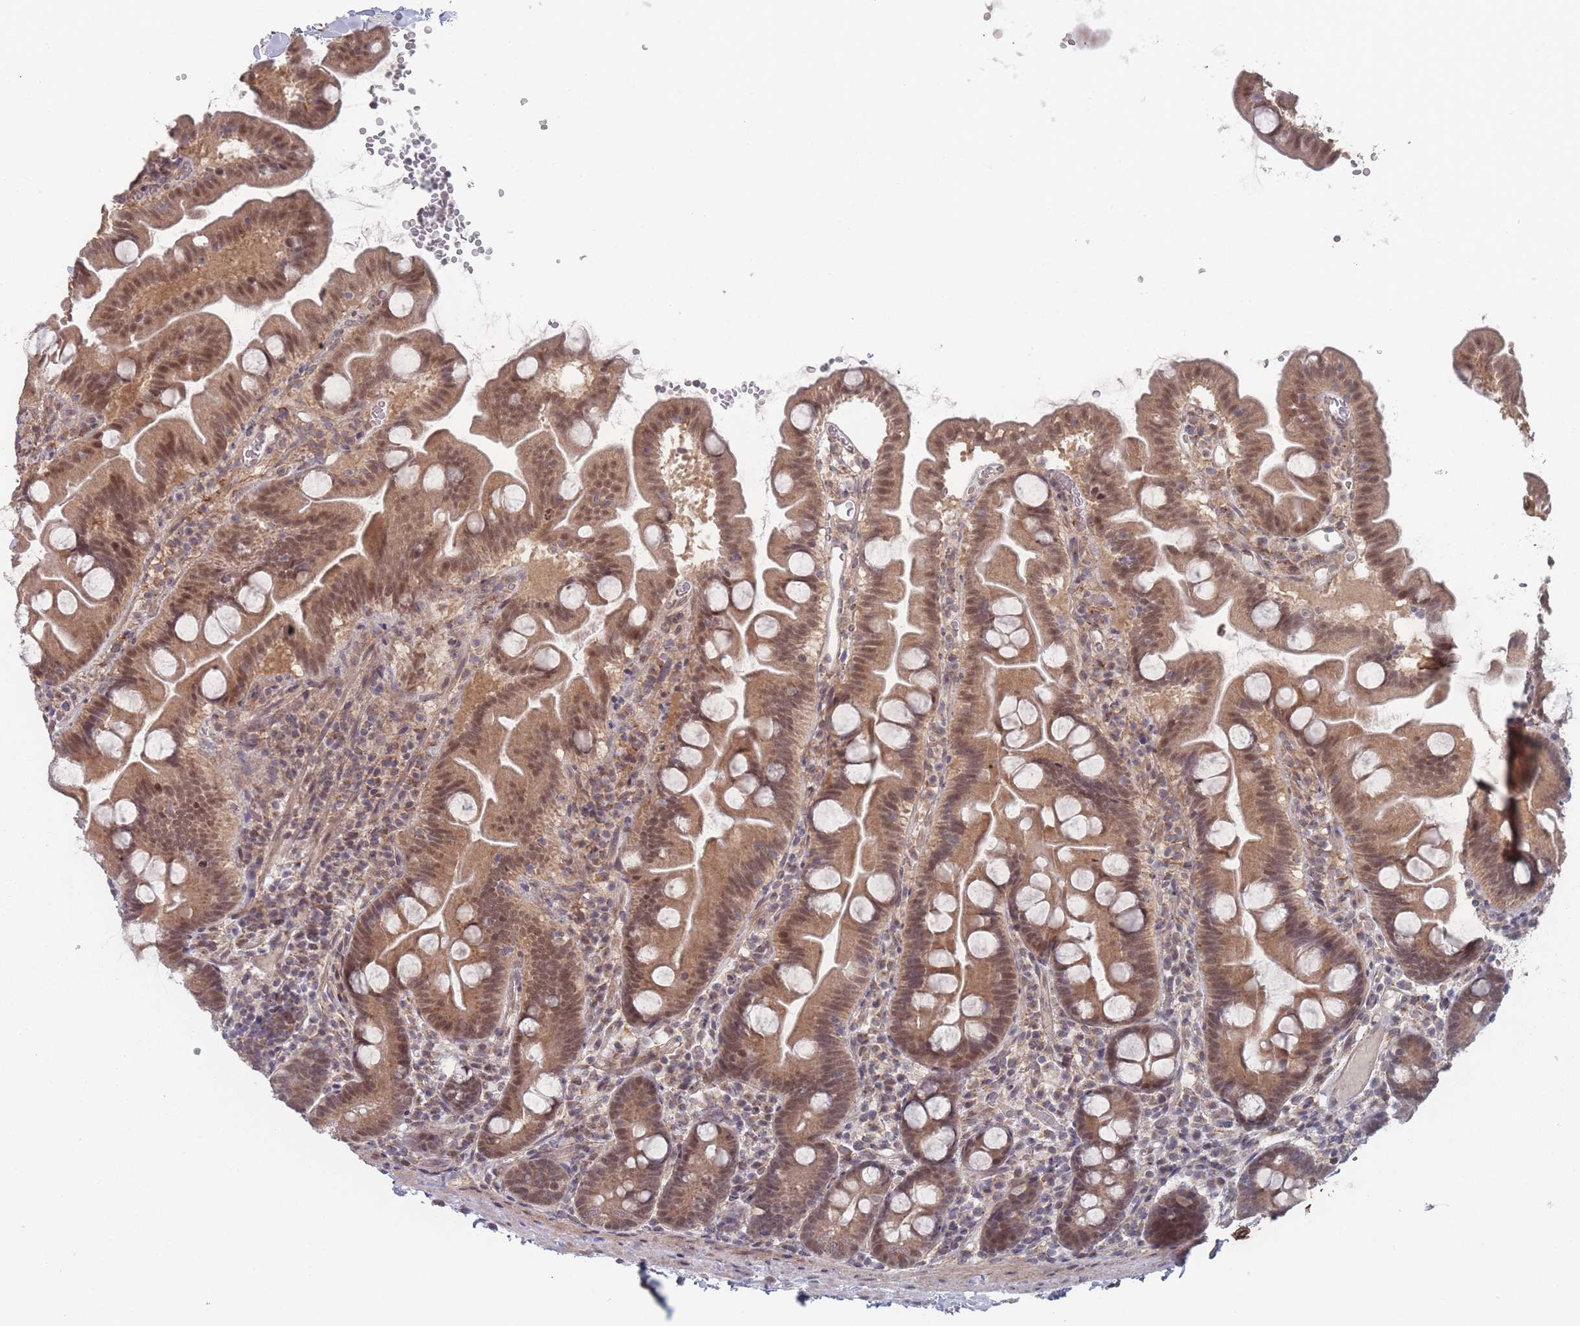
{"staining": {"intensity": "moderate", "quantity": ">75%", "location": "cytoplasmic/membranous,nuclear"}, "tissue": "small intestine", "cell_type": "Glandular cells", "image_type": "normal", "snomed": [{"axis": "morphology", "description": "Normal tissue, NOS"}, {"axis": "topography", "description": "Small intestine"}], "caption": "Brown immunohistochemical staining in normal small intestine demonstrates moderate cytoplasmic/membranous,nuclear expression in approximately >75% of glandular cells. The protein is shown in brown color, while the nuclei are stained blue.", "gene": "CNTRL", "patient": {"sex": "female", "age": 68}}